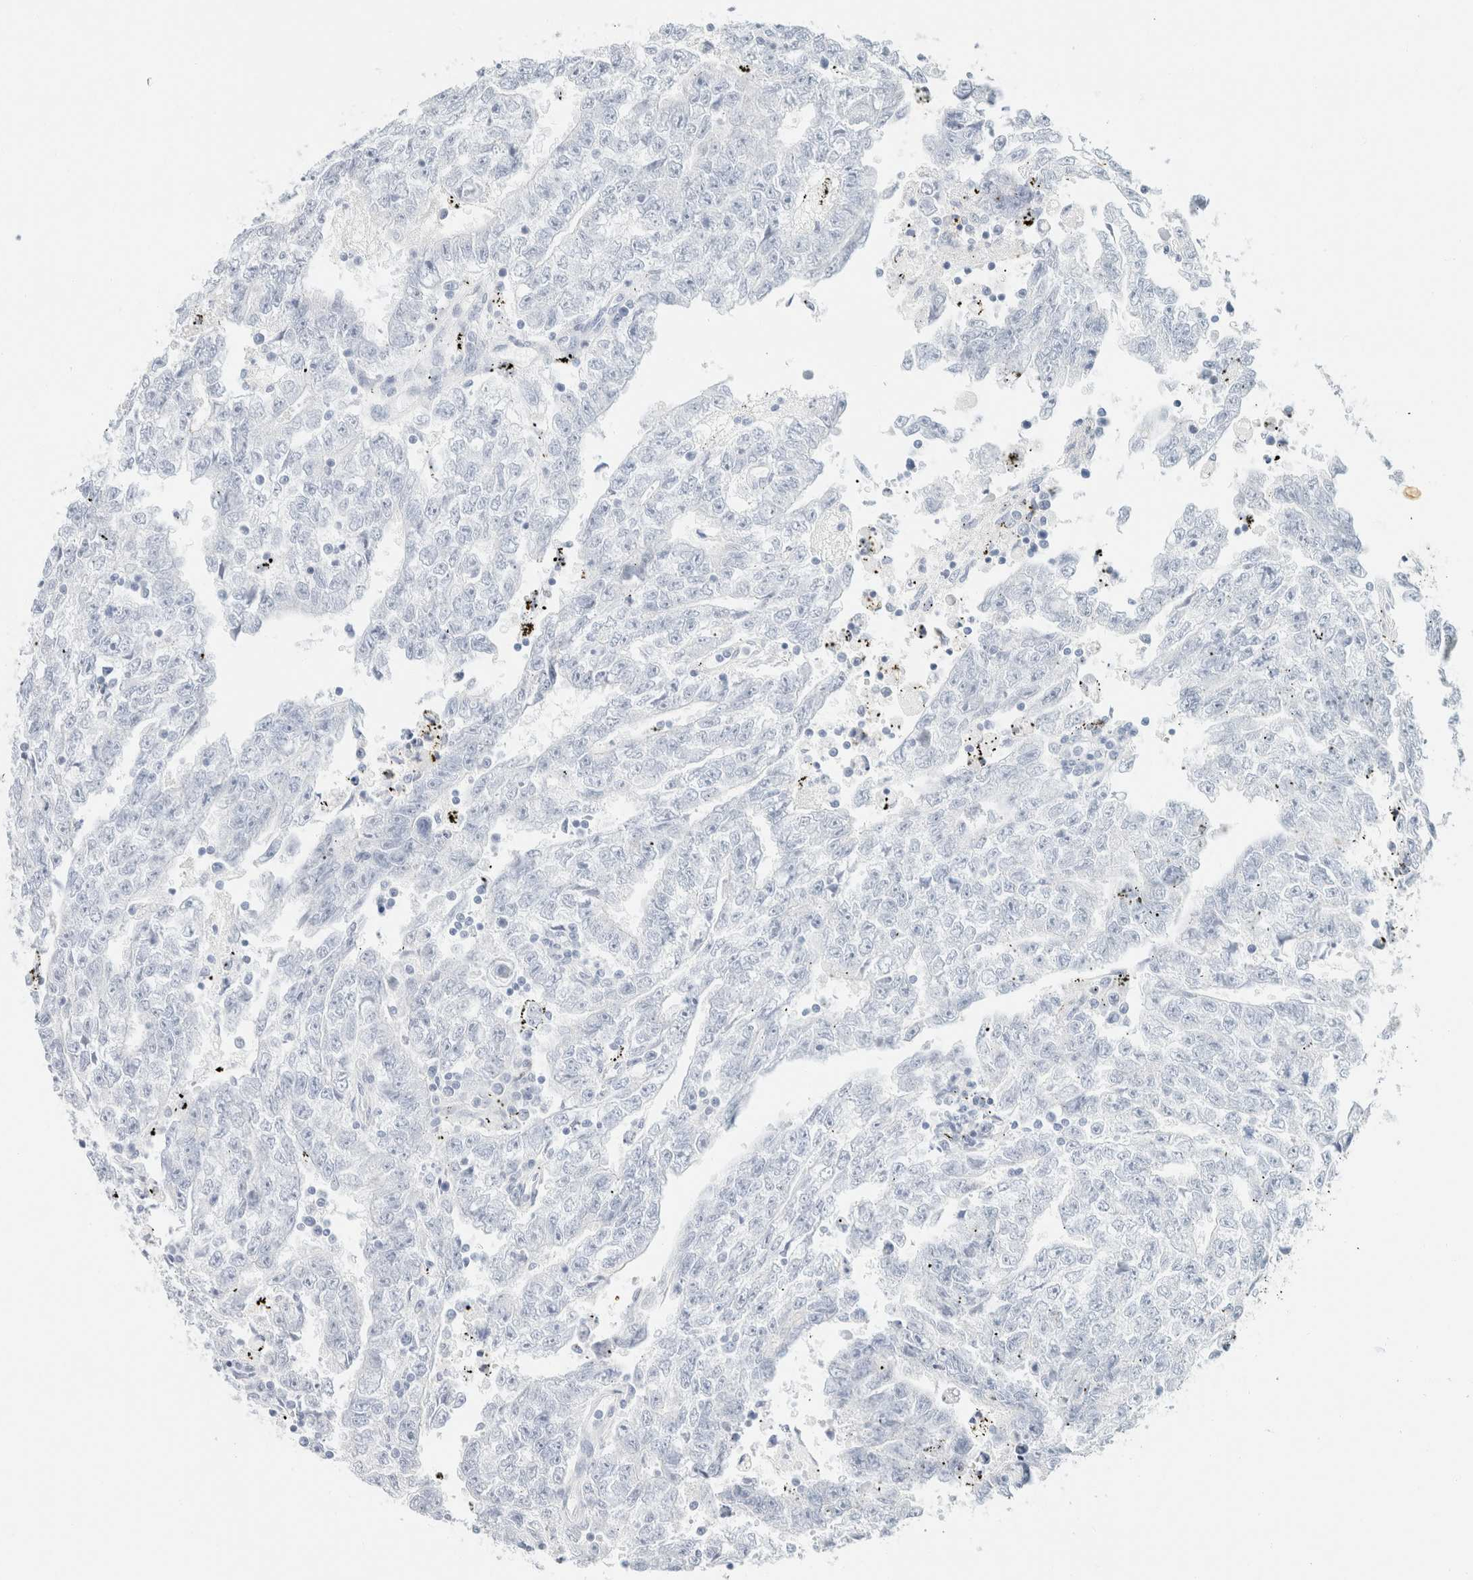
{"staining": {"intensity": "negative", "quantity": "none", "location": "none"}, "tissue": "testis cancer", "cell_type": "Tumor cells", "image_type": "cancer", "snomed": [{"axis": "morphology", "description": "Carcinoma, Embryonal, NOS"}, {"axis": "topography", "description": "Testis"}], "caption": "This is a photomicrograph of IHC staining of embryonal carcinoma (testis), which shows no expression in tumor cells.", "gene": "KRT20", "patient": {"sex": "male", "age": 25}}